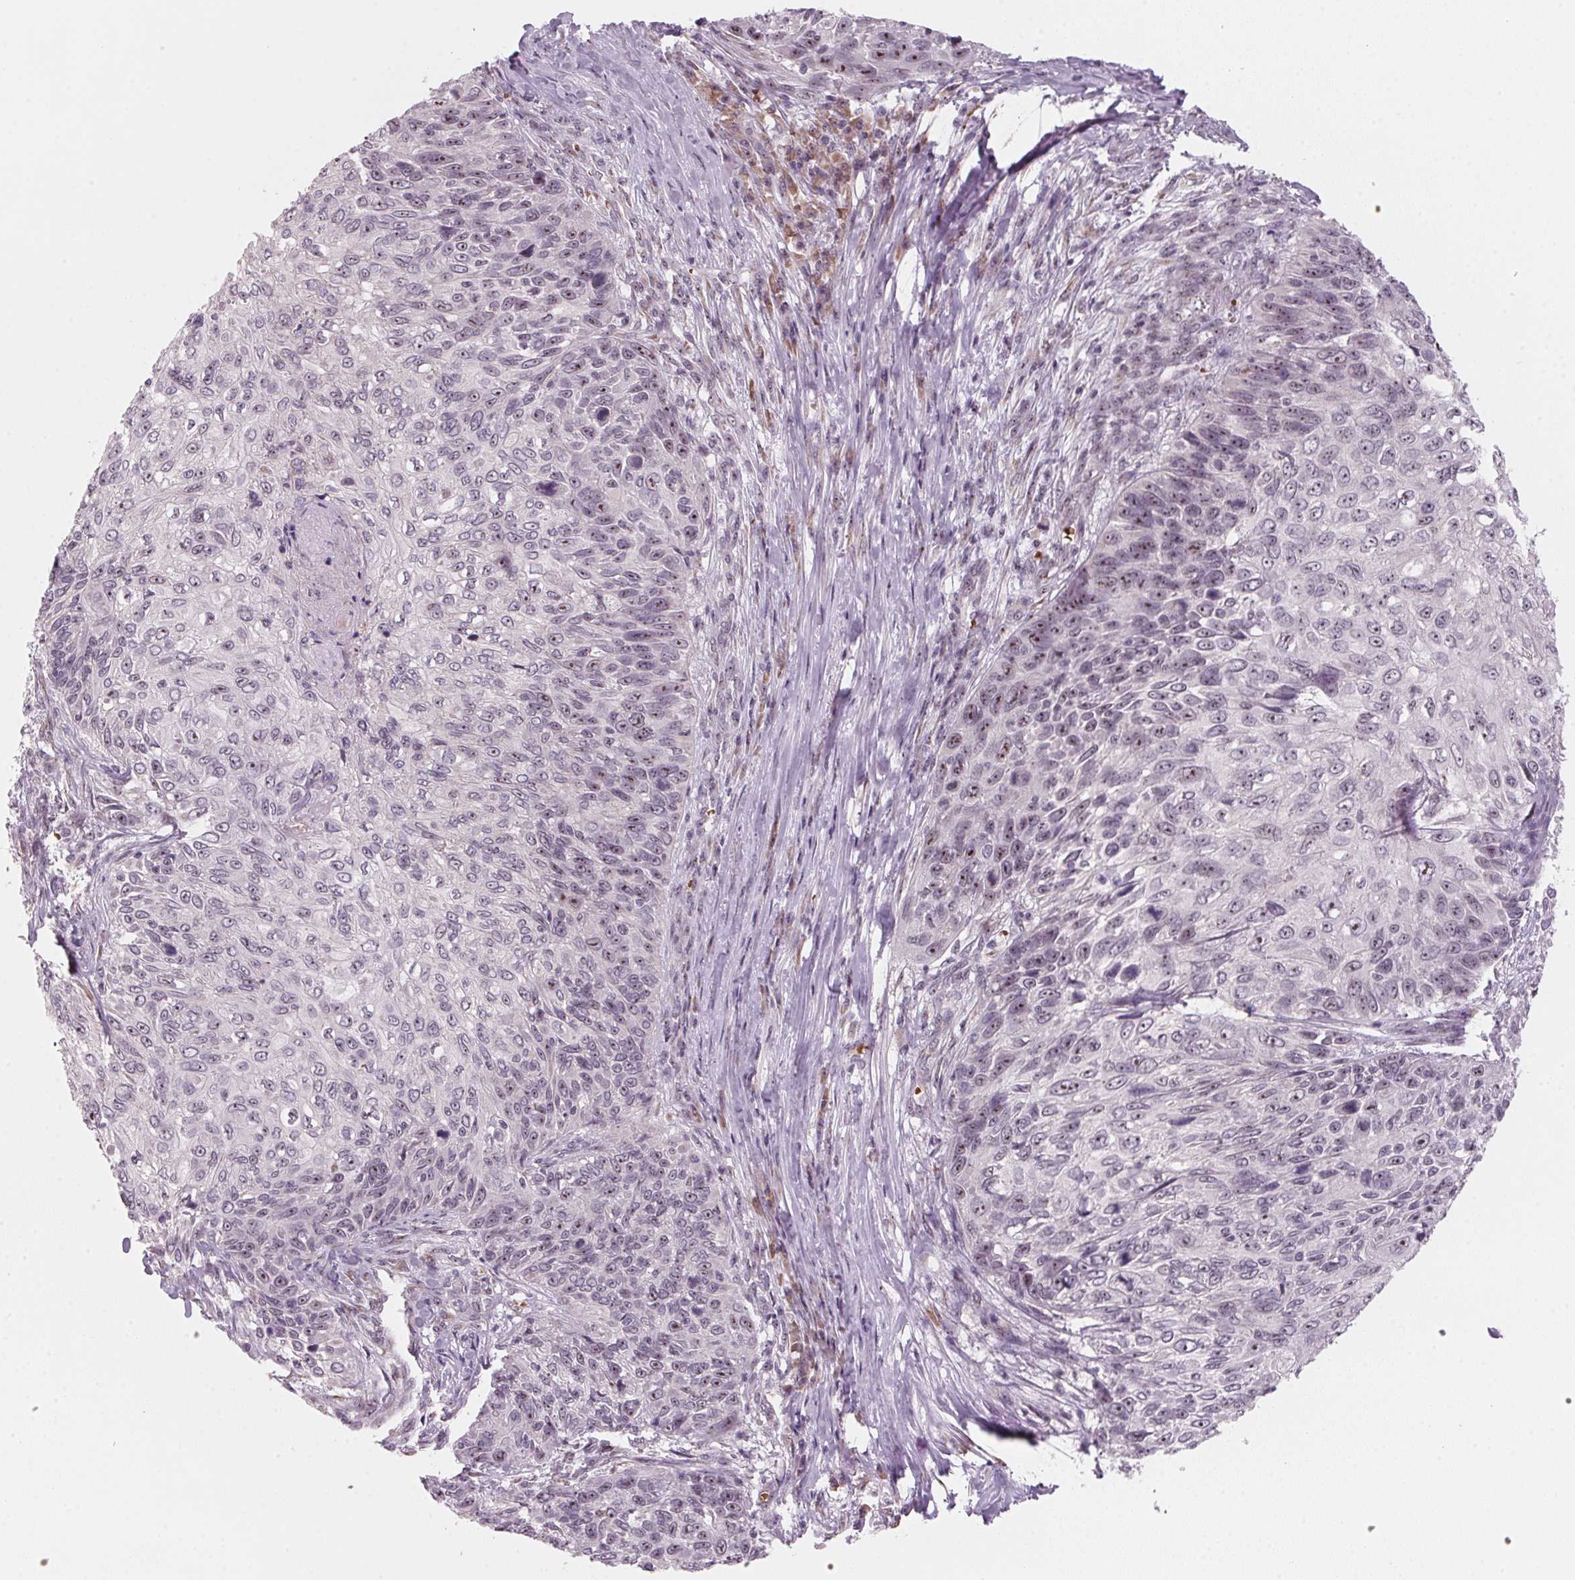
{"staining": {"intensity": "moderate", "quantity": "<25%", "location": "nuclear"}, "tissue": "skin cancer", "cell_type": "Tumor cells", "image_type": "cancer", "snomed": [{"axis": "morphology", "description": "Squamous cell carcinoma, NOS"}, {"axis": "topography", "description": "Skin"}], "caption": "A low amount of moderate nuclear positivity is identified in approximately <25% of tumor cells in skin cancer tissue.", "gene": "DNTTIP2", "patient": {"sex": "male", "age": 92}}